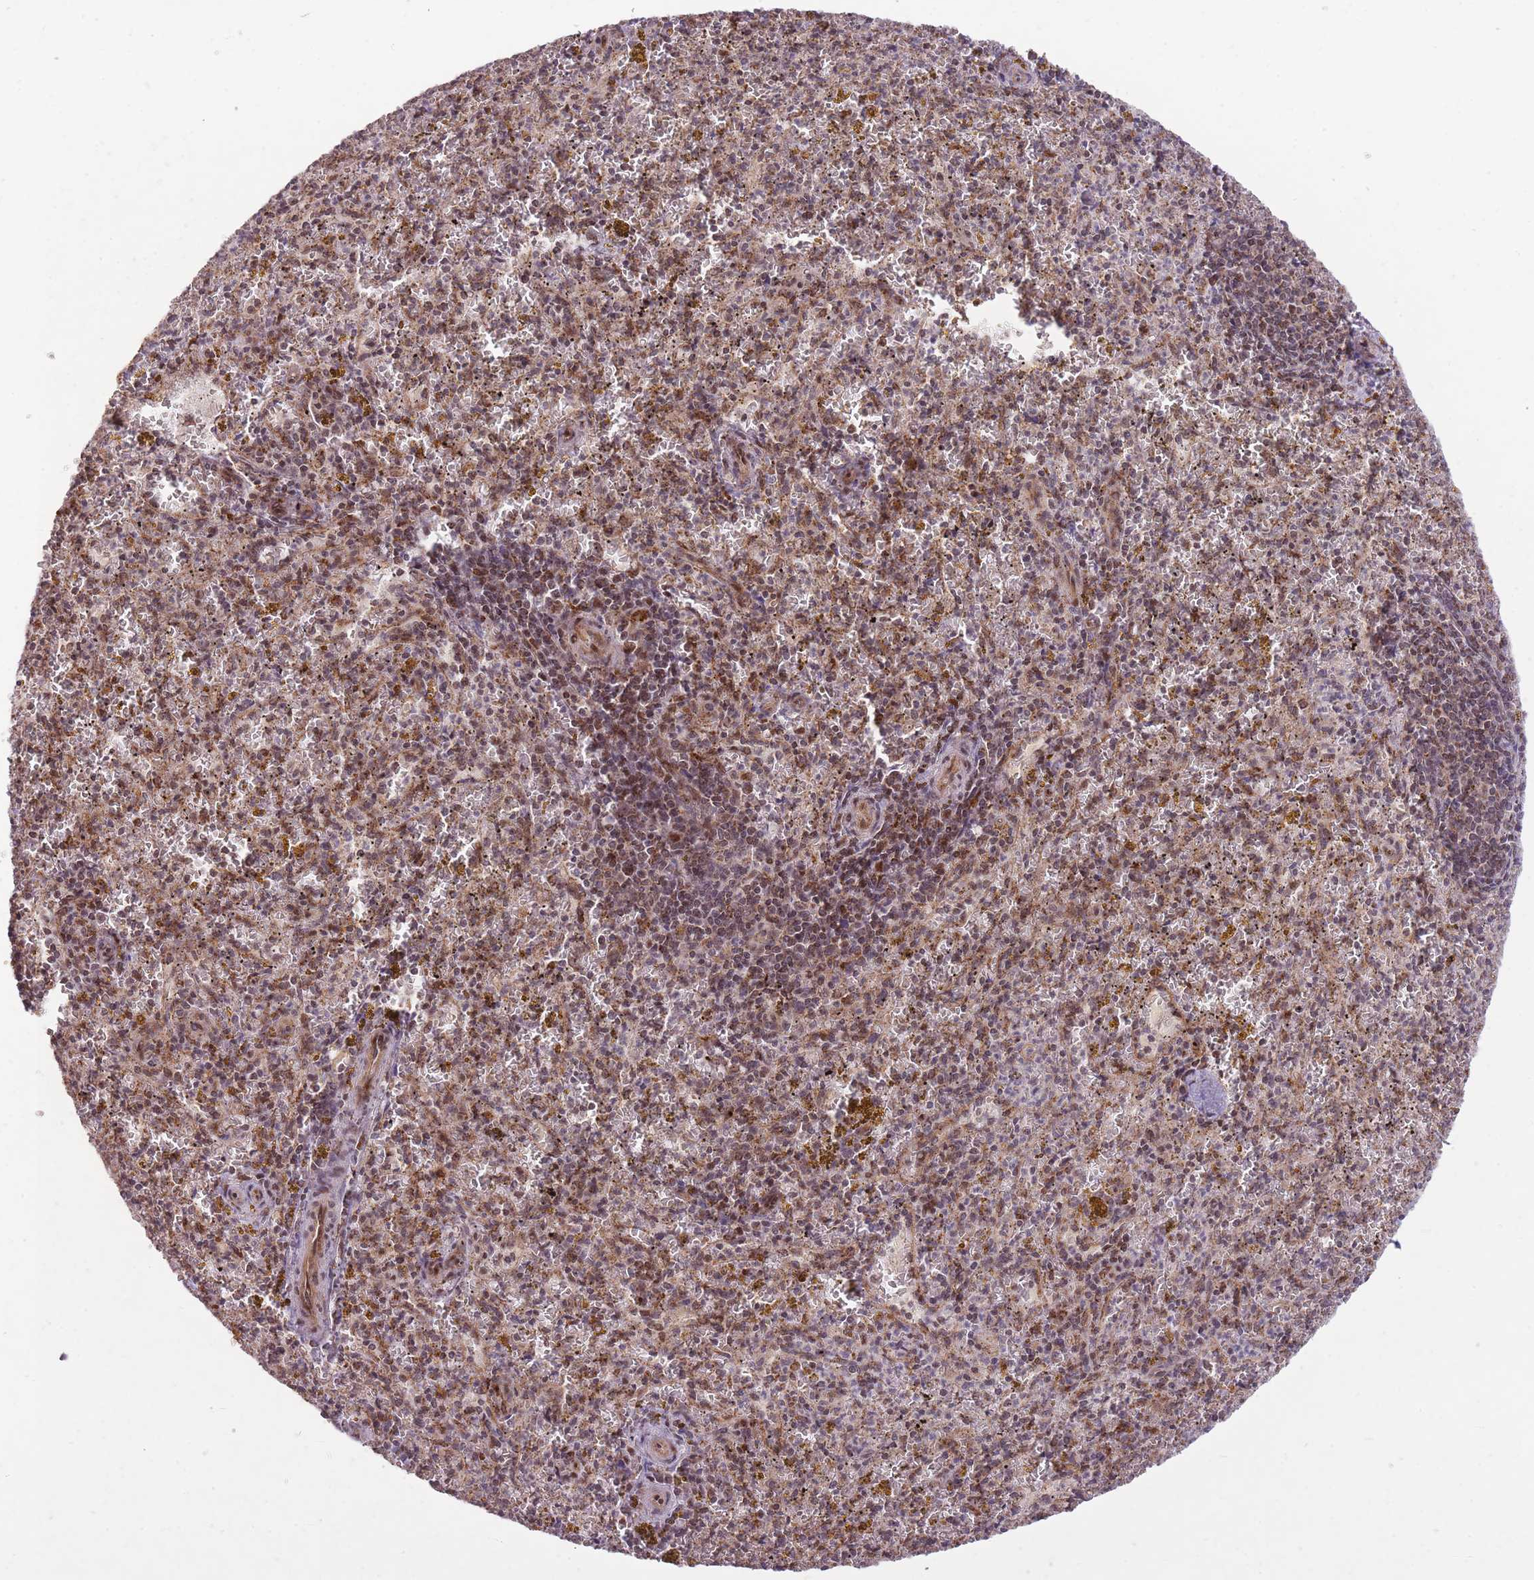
{"staining": {"intensity": "moderate", "quantity": "25%-75%", "location": "cytoplasmic/membranous,nuclear"}, "tissue": "spleen", "cell_type": "Cells in red pulp", "image_type": "normal", "snomed": [{"axis": "morphology", "description": "Normal tissue, NOS"}, {"axis": "topography", "description": "Spleen"}], "caption": "Immunohistochemistry of unremarkable human spleen shows medium levels of moderate cytoplasmic/membranous,nuclear positivity in about 25%-75% of cells in red pulp.", "gene": "DPYSL4", "patient": {"sex": "male", "age": 57}}